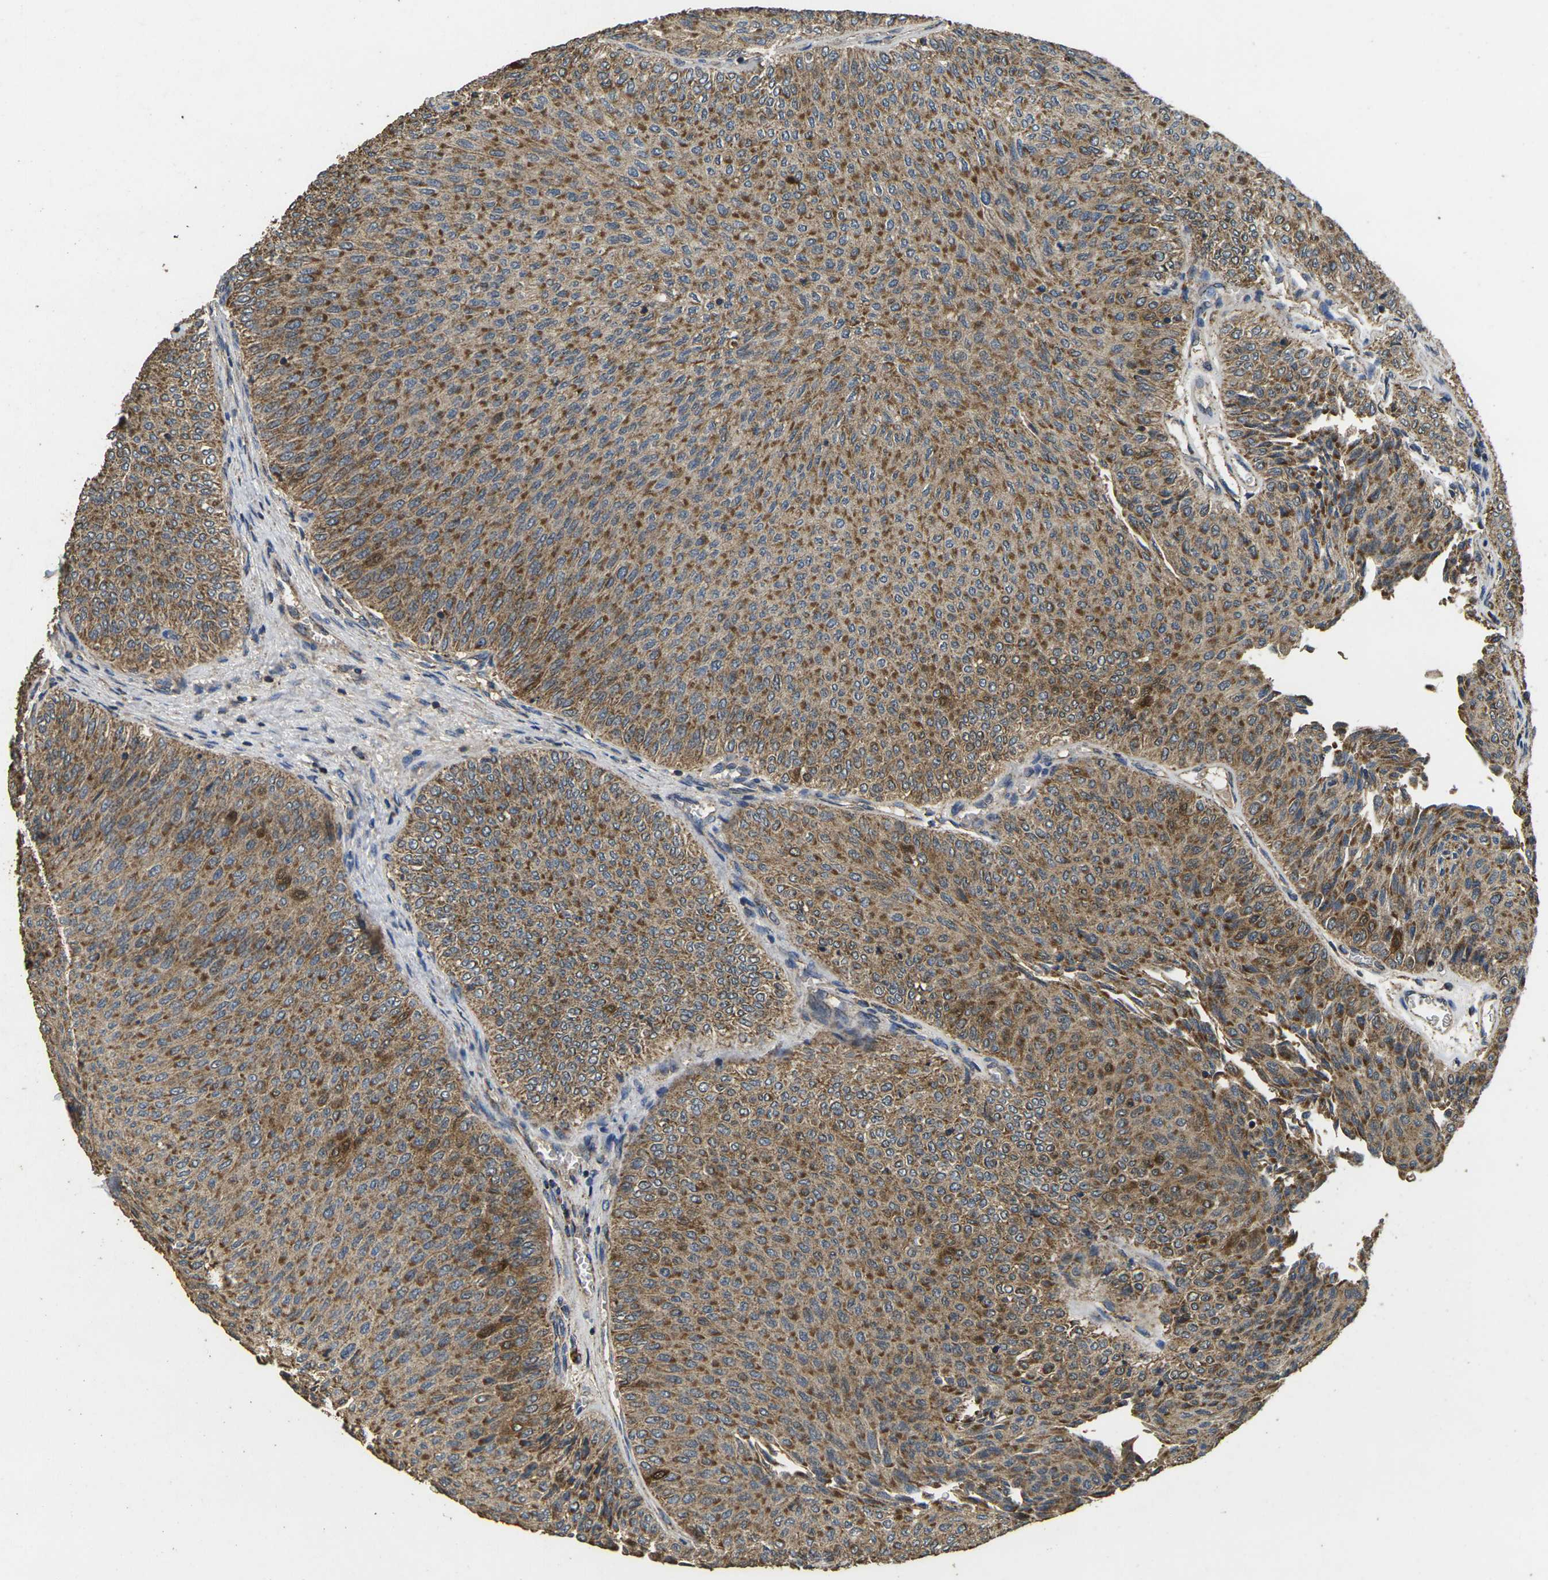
{"staining": {"intensity": "moderate", "quantity": ">75%", "location": "cytoplasmic/membranous"}, "tissue": "urothelial cancer", "cell_type": "Tumor cells", "image_type": "cancer", "snomed": [{"axis": "morphology", "description": "Urothelial carcinoma, Low grade"}, {"axis": "topography", "description": "Urinary bladder"}], "caption": "Immunohistochemistry (IHC) of low-grade urothelial carcinoma exhibits medium levels of moderate cytoplasmic/membranous expression in approximately >75% of tumor cells. The protein of interest is stained brown, and the nuclei are stained in blue (DAB (3,3'-diaminobenzidine) IHC with brightfield microscopy, high magnification).", "gene": "MAPK11", "patient": {"sex": "male", "age": 78}}